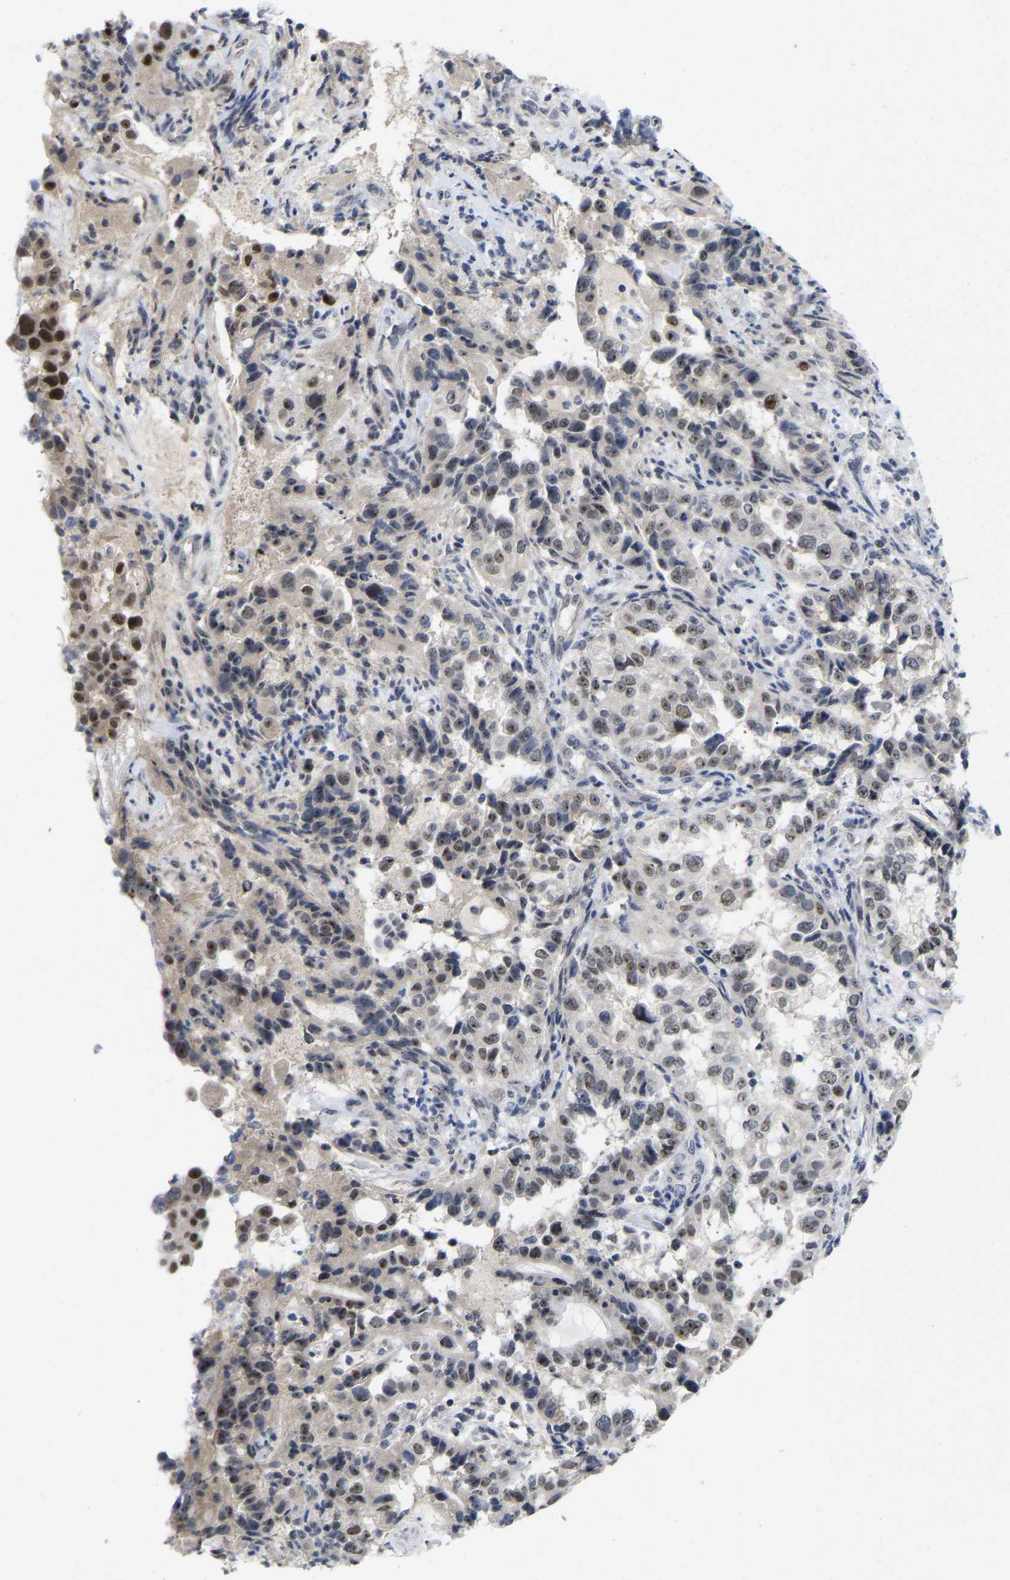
{"staining": {"intensity": "weak", "quantity": "<25%", "location": "nuclear"}, "tissue": "endometrial cancer", "cell_type": "Tumor cells", "image_type": "cancer", "snomed": [{"axis": "morphology", "description": "Adenocarcinoma, NOS"}, {"axis": "topography", "description": "Endometrium"}], "caption": "This is an immunohistochemistry (IHC) photomicrograph of adenocarcinoma (endometrial). There is no positivity in tumor cells.", "gene": "NLE1", "patient": {"sex": "female", "age": 85}}